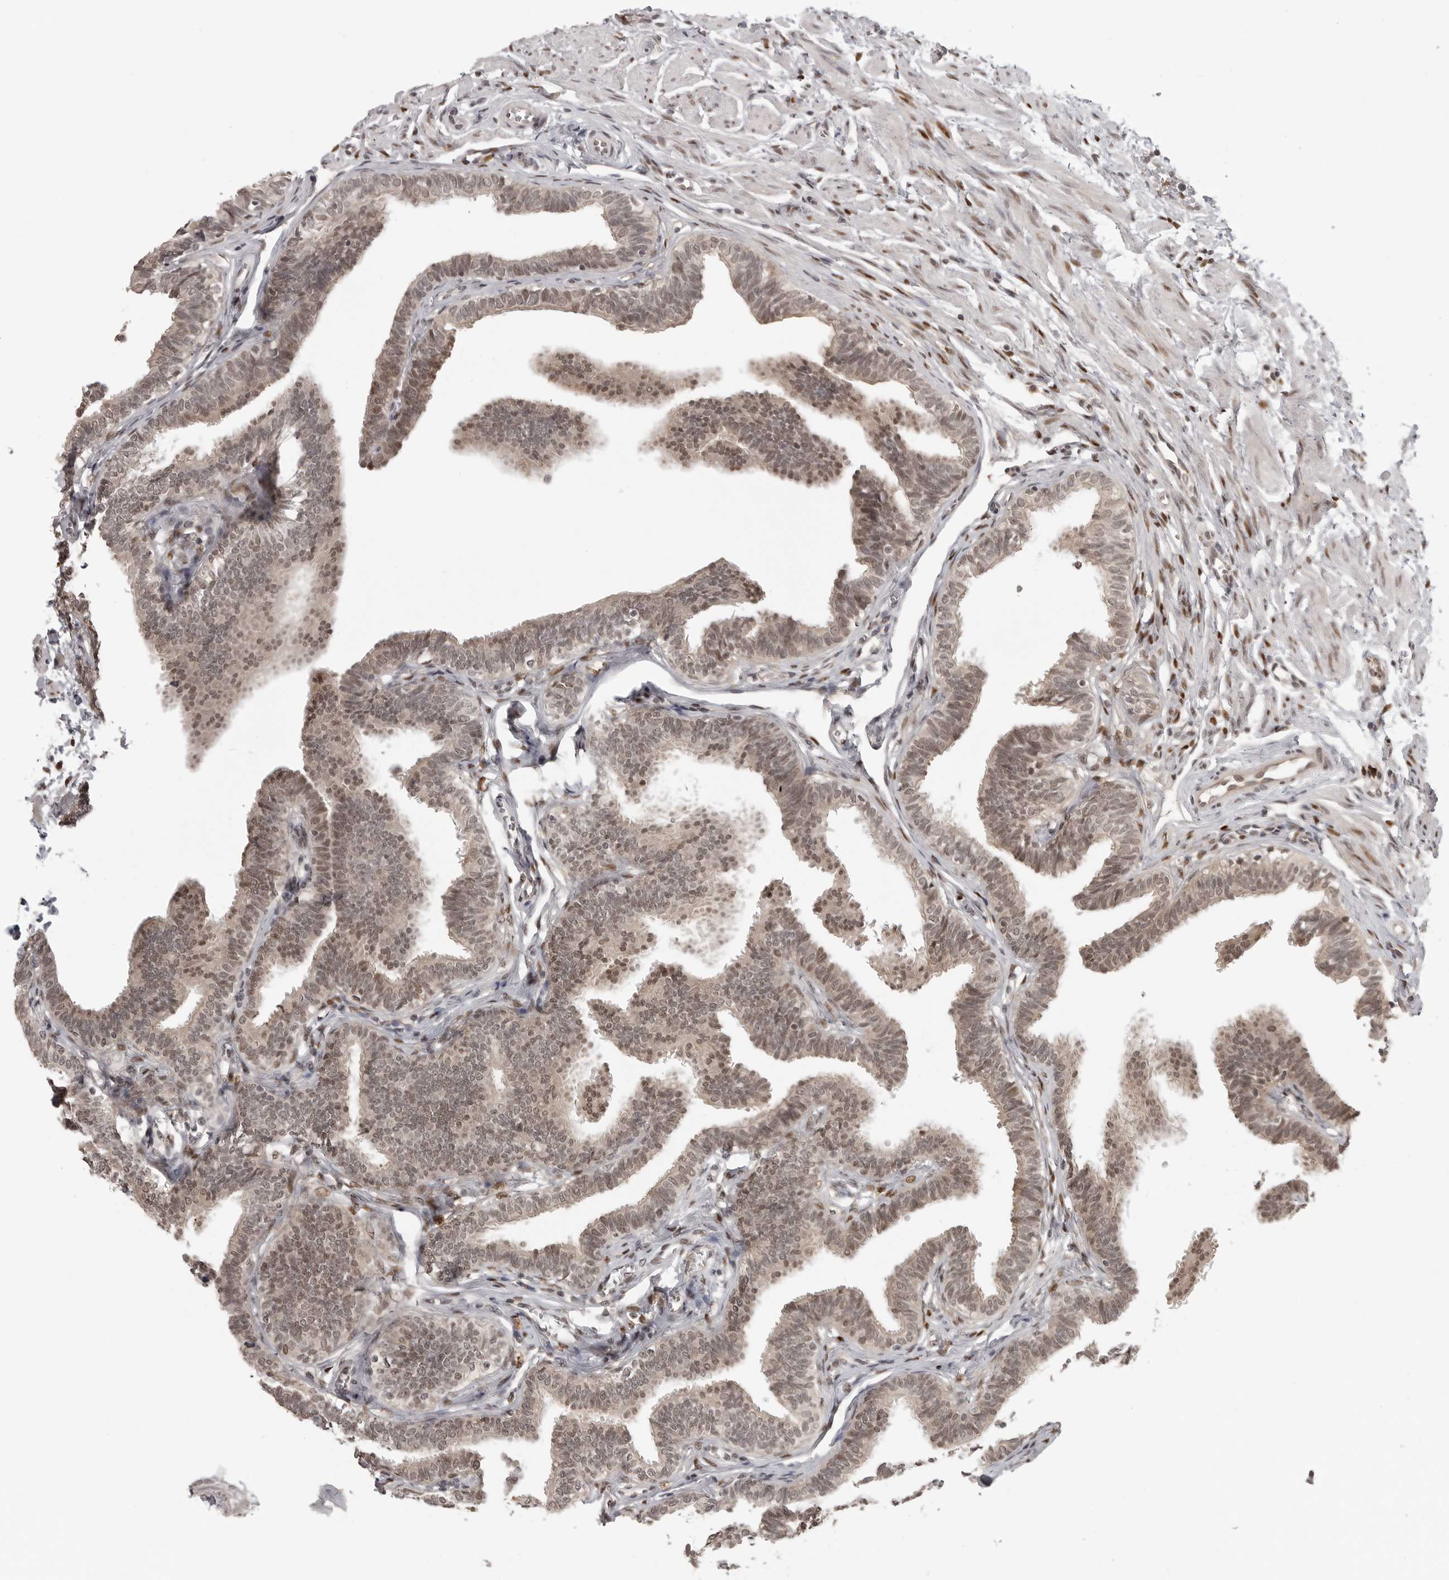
{"staining": {"intensity": "moderate", "quantity": ">75%", "location": "cytoplasmic/membranous,nuclear"}, "tissue": "fallopian tube", "cell_type": "Glandular cells", "image_type": "normal", "snomed": [{"axis": "morphology", "description": "Normal tissue, NOS"}, {"axis": "topography", "description": "Fallopian tube"}, {"axis": "topography", "description": "Ovary"}], "caption": "Moderate cytoplasmic/membranous,nuclear protein expression is appreciated in approximately >75% of glandular cells in fallopian tube. The staining was performed using DAB to visualize the protein expression in brown, while the nuclei were stained in blue with hematoxylin (Magnification: 20x).", "gene": "PEG3", "patient": {"sex": "female", "age": 23}}